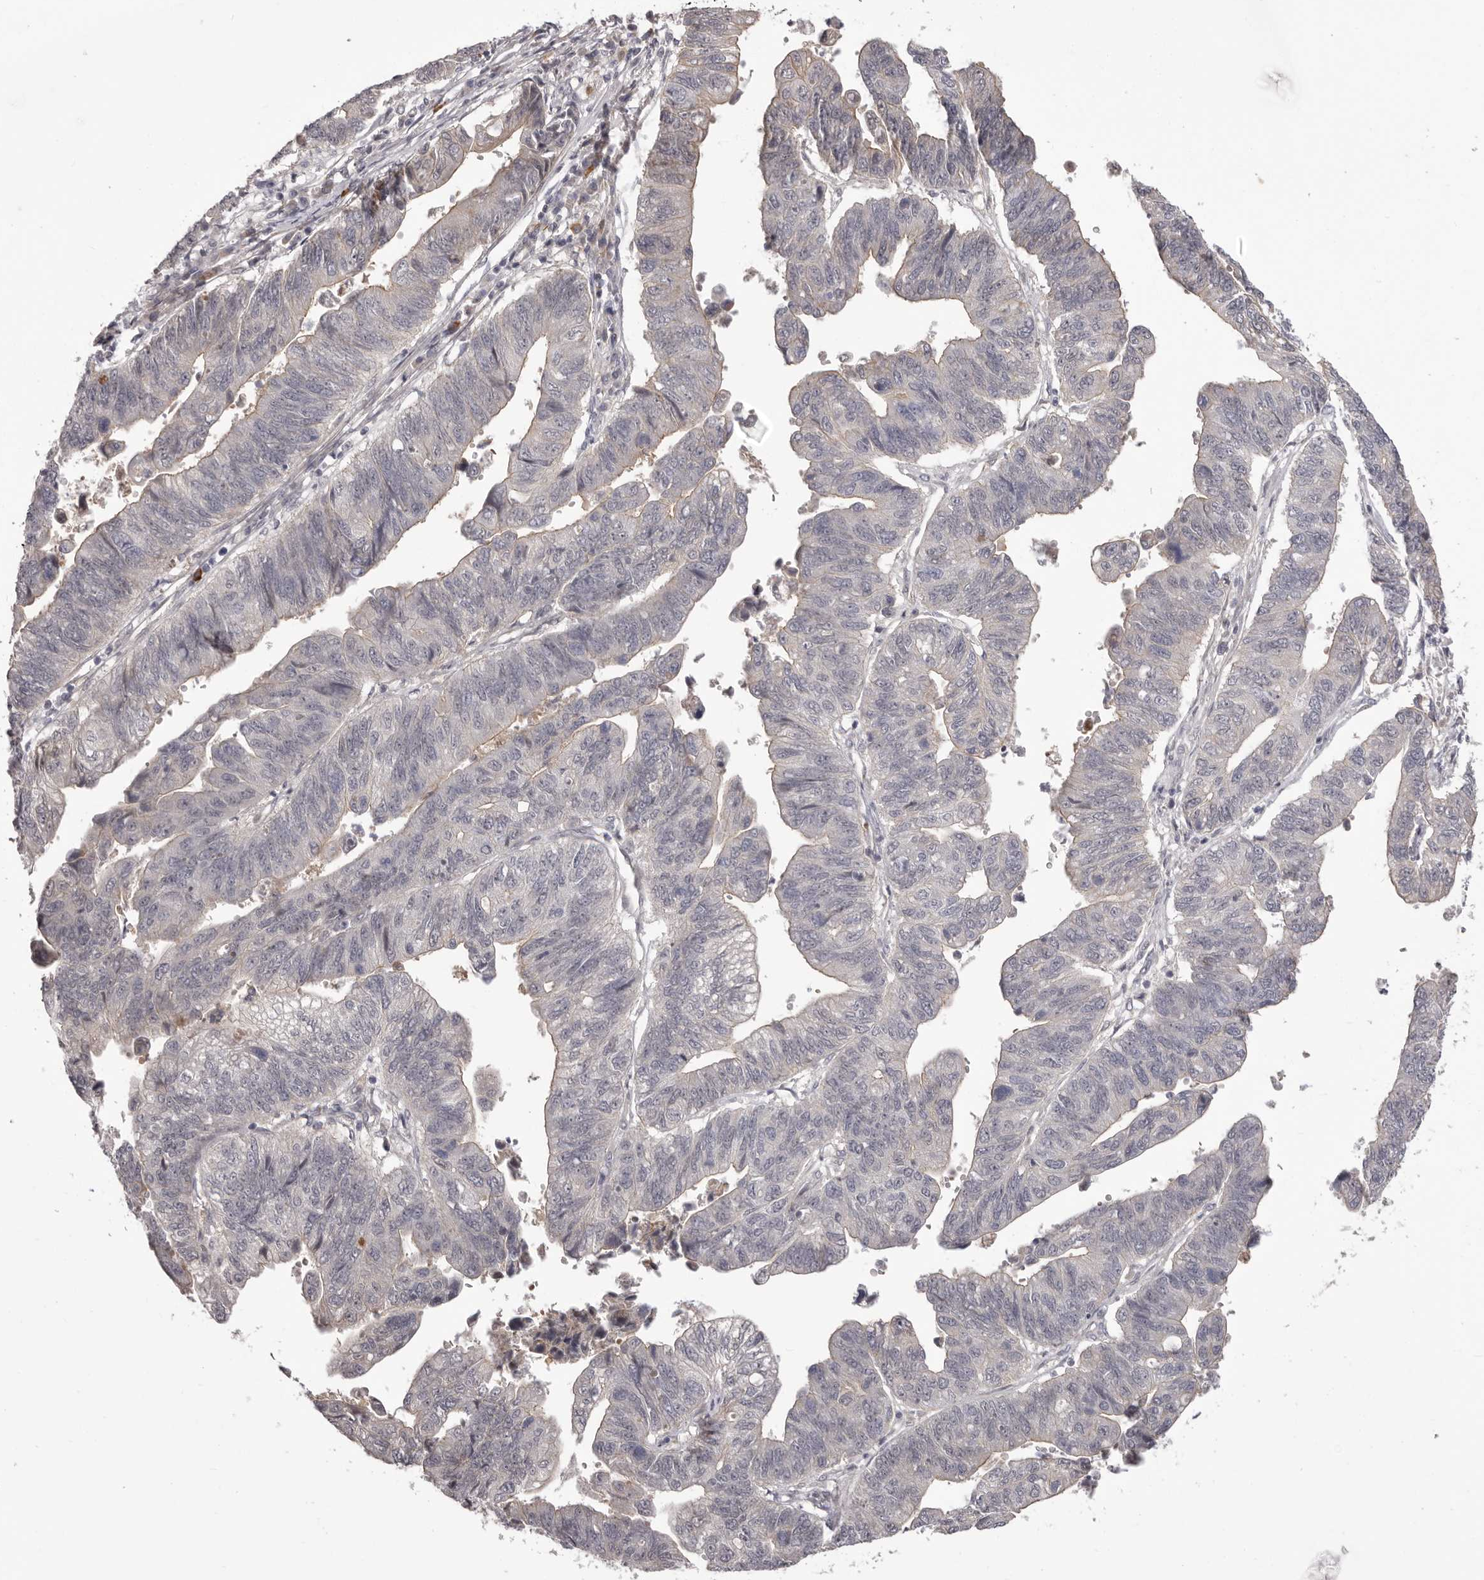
{"staining": {"intensity": "negative", "quantity": "none", "location": "none"}, "tissue": "stomach cancer", "cell_type": "Tumor cells", "image_type": "cancer", "snomed": [{"axis": "morphology", "description": "Adenocarcinoma, NOS"}, {"axis": "topography", "description": "Stomach"}], "caption": "A photomicrograph of human adenocarcinoma (stomach) is negative for staining in tumor cells.", "gene": "OTUD3", "patient": {"sex": "male", "age": 59}}